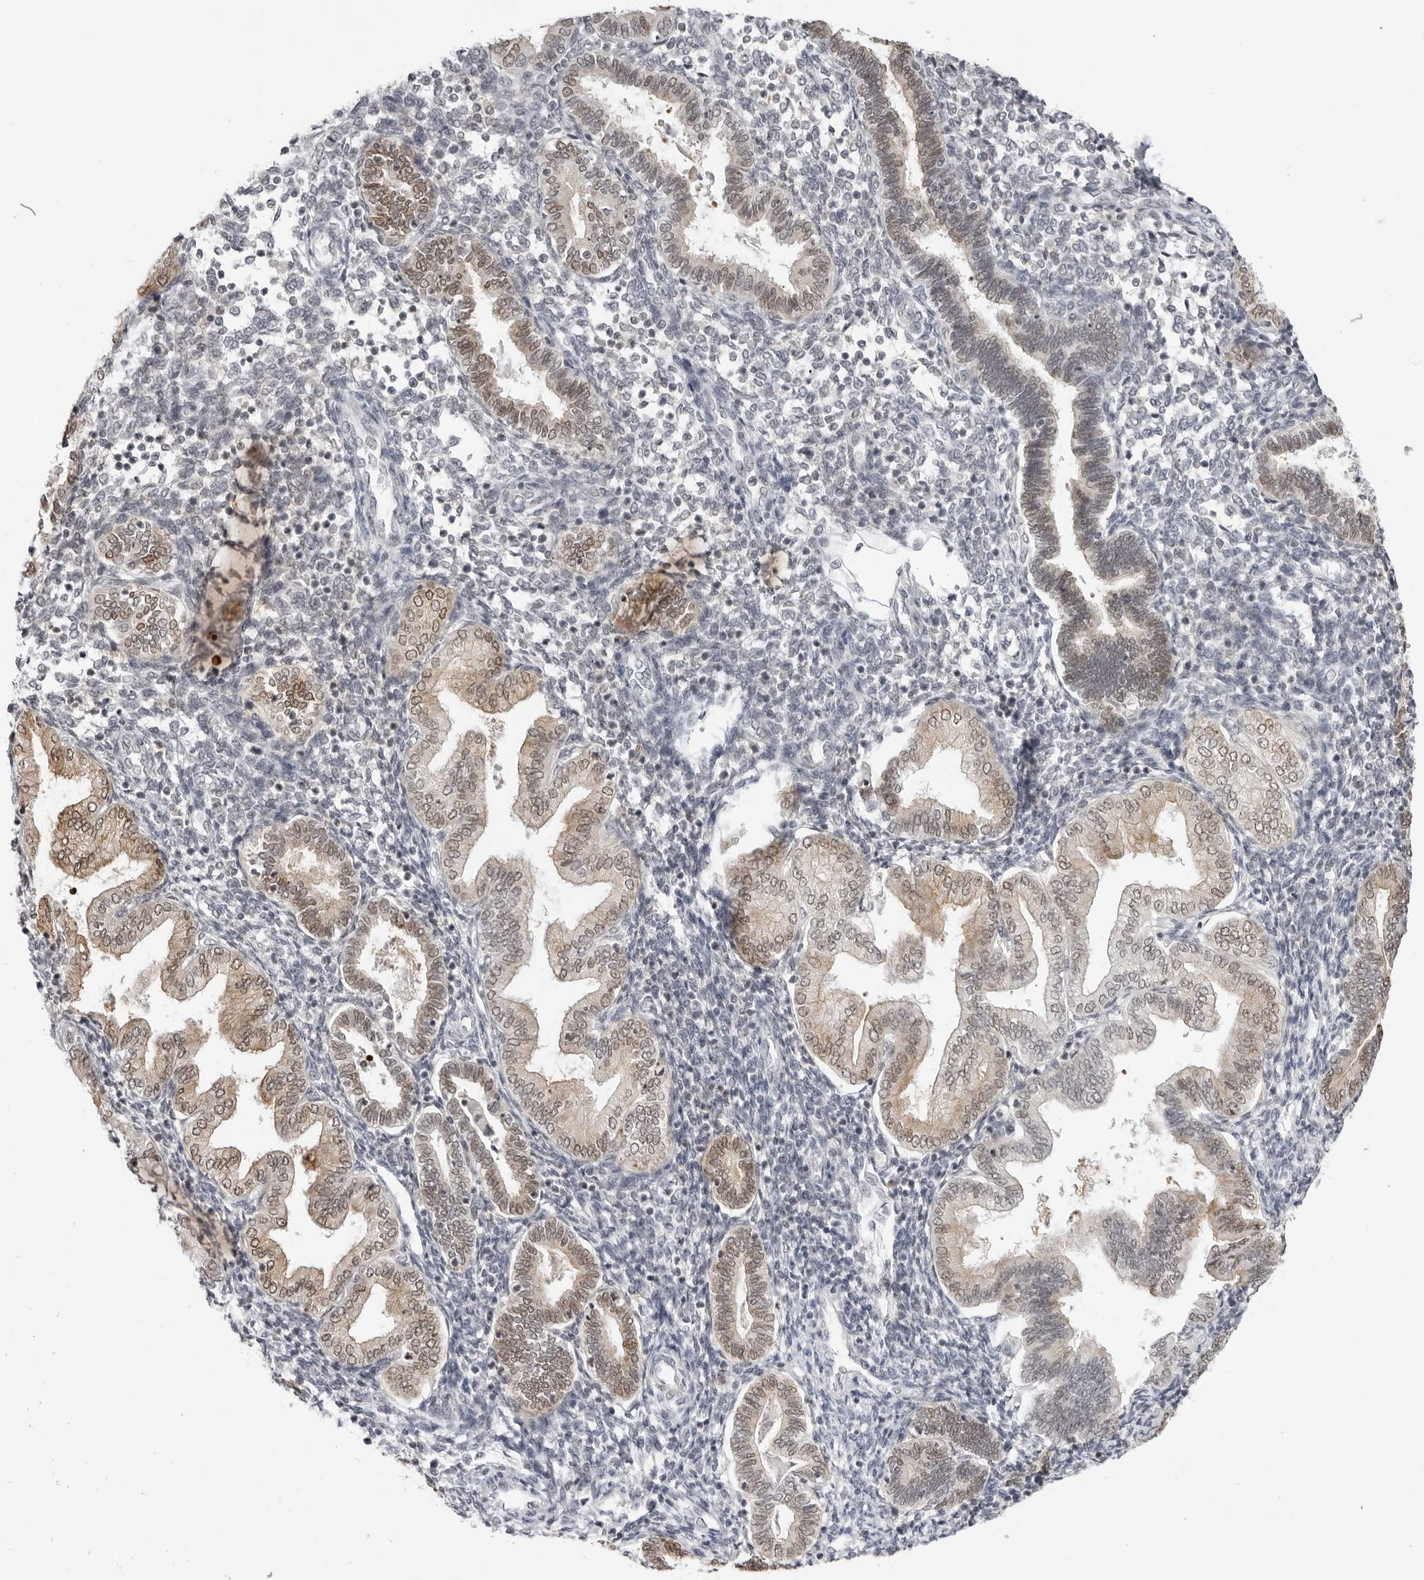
{"staining": {"intensity": "negative", "quantity": "none", "location": "none"}, "tissue": "endometrium", "cell_type": "Cells in endometrial stroma", "image_type": "normal", "snomed": [{"axis": "morphology", "description": "Normal tissue, NOS"}, {"axis": "topography", "description": "Endometrium"}], "caption": "Protein analysis of benign endometrium demonstrates no significant positivity in cells in endometrial stroma.", "gene": "SRGAP2", "patient": {"sex": "female", "age": 53}}